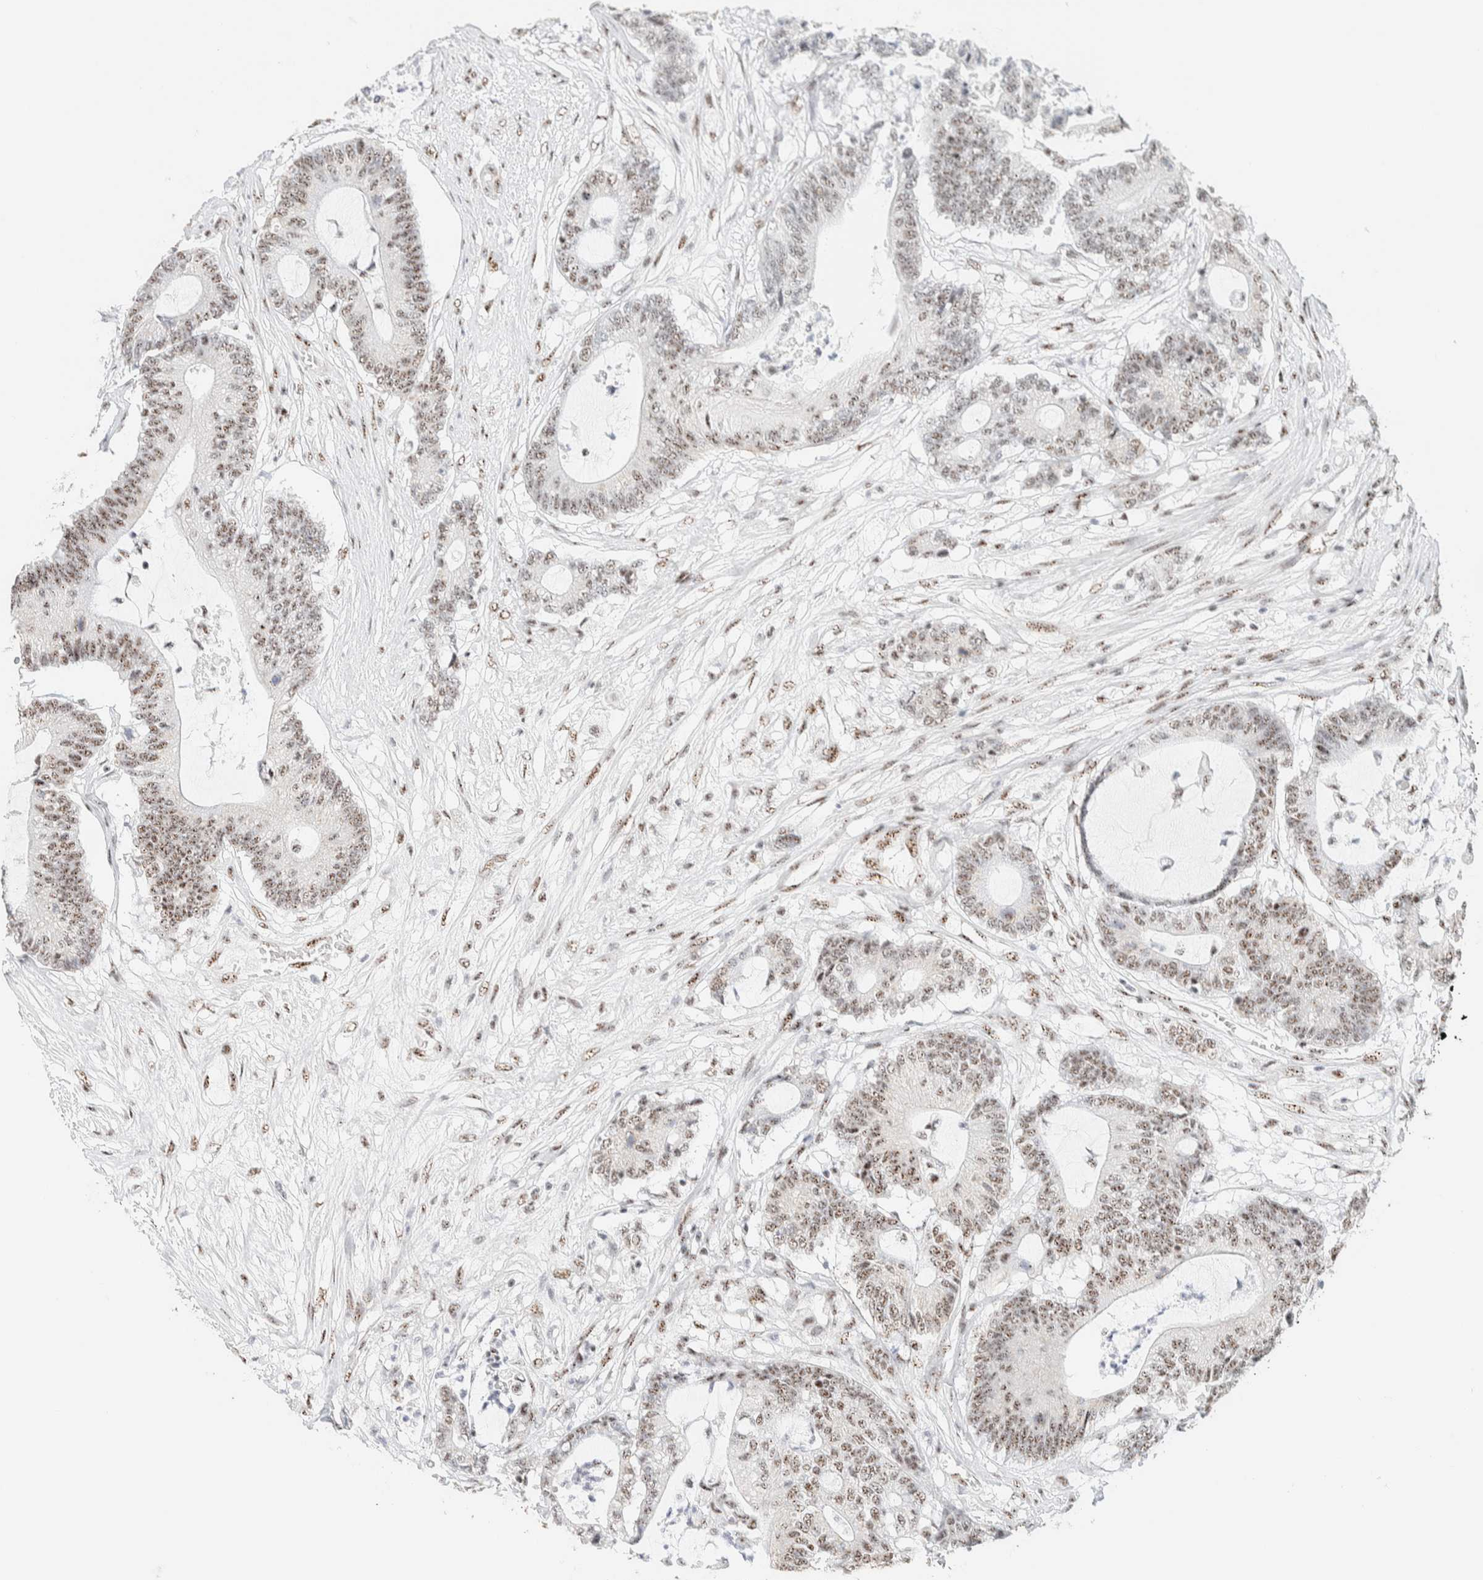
{"staining": {"intensity": "weak", "quantity": ">75%", "location": "nuclear"}, "tissue": "colorectal cancer", "cell_type": "Tumor cells", "image_type": "cancer", "snomed": [{"axis": "morphology", "description": "Adenocarcinoma, NOS"}, {"axis": "topography", "description": "Colon"}], "caption": "Weak nuclear protein staining is identified in approximately >75% of tumor cells in colorectal cancer.", "gene": "SON", "patient": {"sex": "female", "age": 84}}